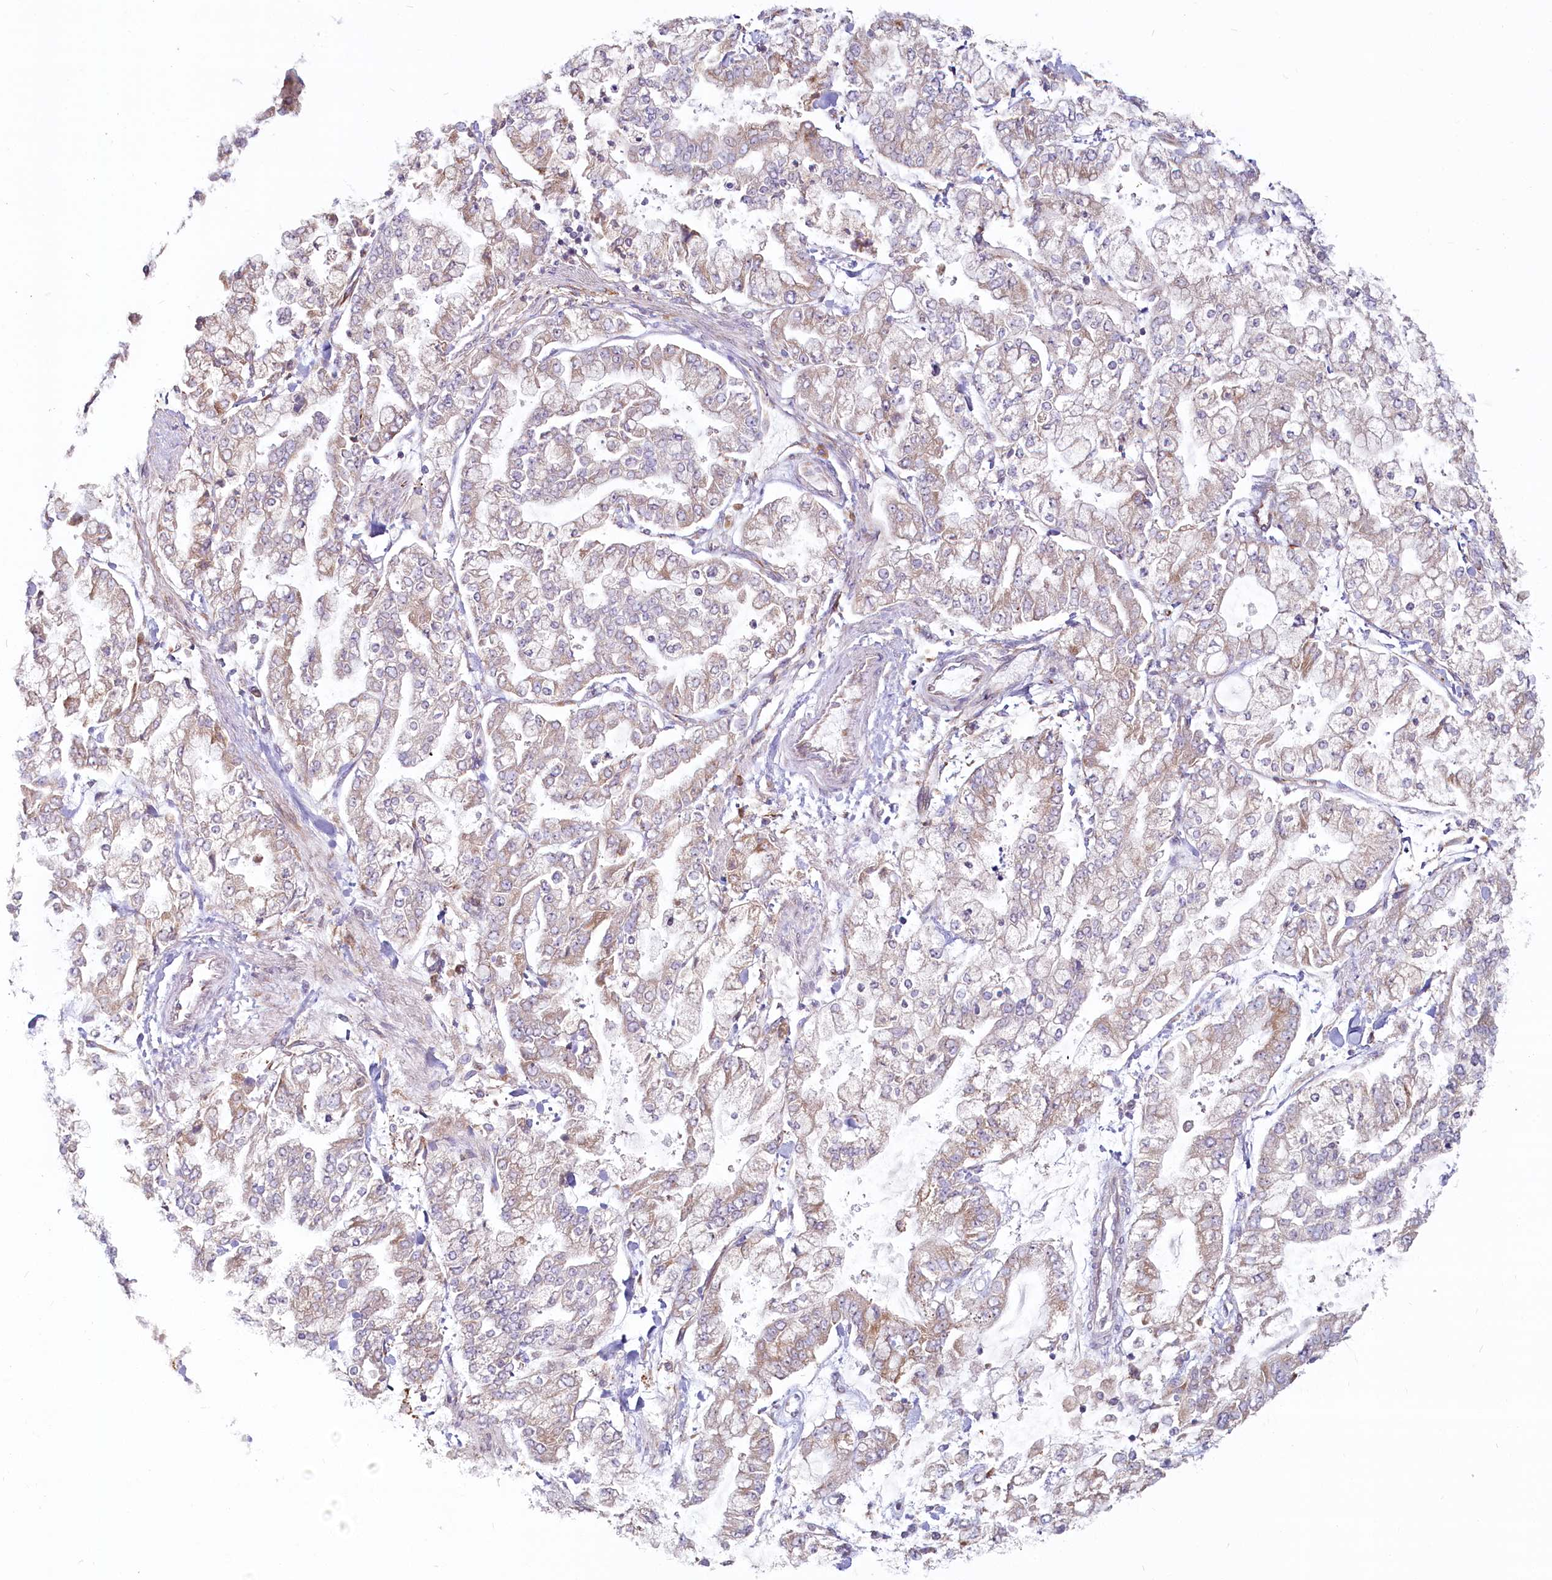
{"staining": {"intensity": "moderate", "quantity": "25%-75%", "location": "cytoplasmic/membranous"}, "tissue": "stomach cancer", "cell_type": "Tumor cells", "image_type": "cancer", "snomed": [{"axis": "morphology", "description": "Normal tissue, NOS"}, {"axis": "morphology", "description": "Adenocarcinoma, NOS"}, {"axis": "topography", "description": "Stomach, upper"}, {"axis": "topography", "description": "Stomach"}], "caption": "Adenocarcinoma (stomach) tissue demonstrates moderate cytoplasmic/membranous expression in approximately 25%-75% of tumor cells The staining was performed using DAB (3,3'-diaminobenzidine) to visualize the protein expression in brown, while the nuclei were stained in blue with hematoxylin (Magnification: 20x).", "gene": "HARS2", "patient": {"sex": "male", "age": 76}}